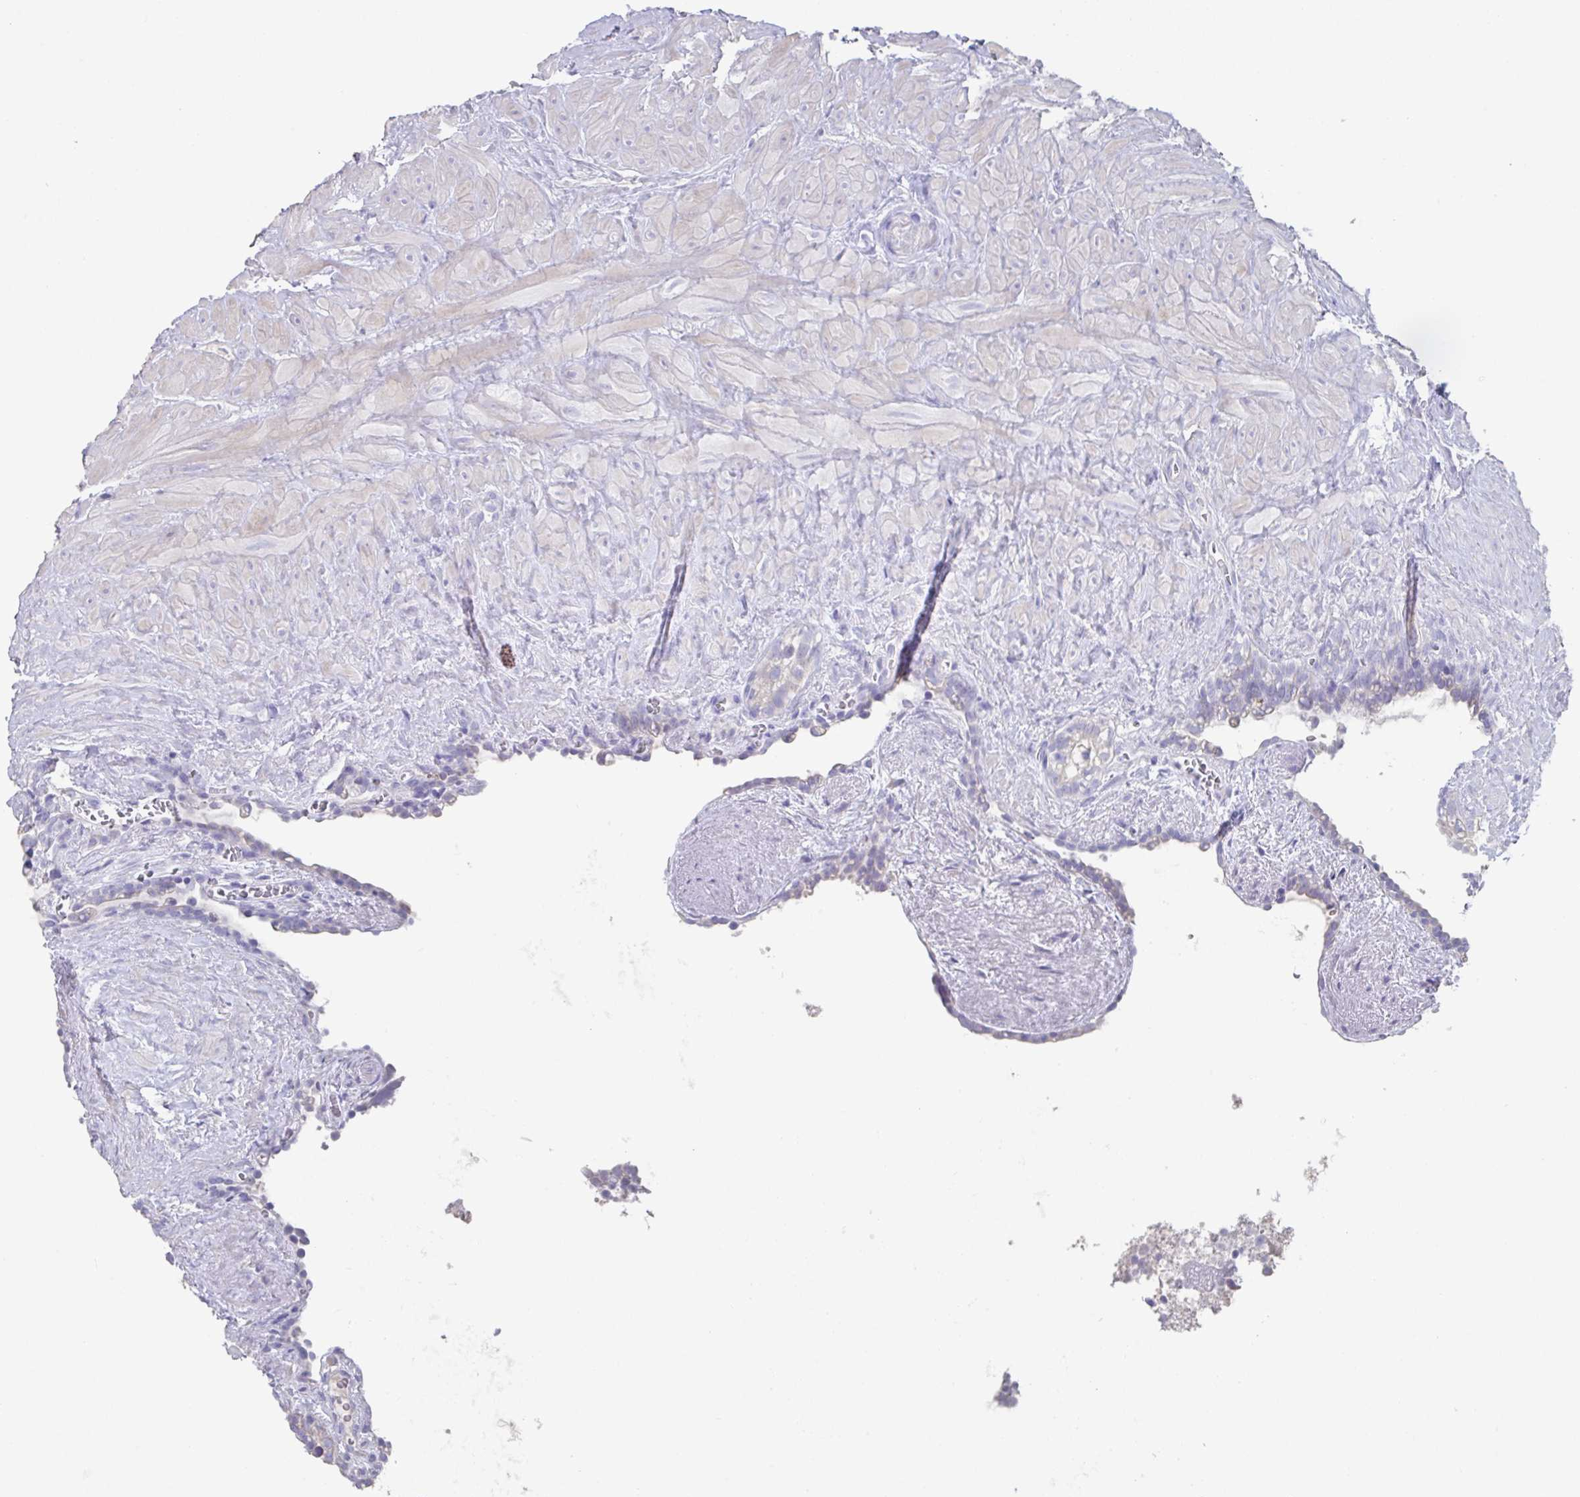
{"staining": {"intensity": "negative", "quantity": "none", "location": "none"}, "tissue": "seminal vesicle", "cell_type": "Glandular cells", "image_type": "normal", "snomed": [{"axis": "morphology", "description": "Normal tissue, NOS"}, {"axis": "topography", "description": "Seminal veicle"}], "caption": "Immunohistochemistry (IHC) of benign seminal vesicle demonstrates no staining in glandular cells. (DAB immunohistochemistry (IHC) visualized using brightfield microscopy, high magnification).", "gene": "SLC44A4", "patient": {"sex": "male", "age": 76}}